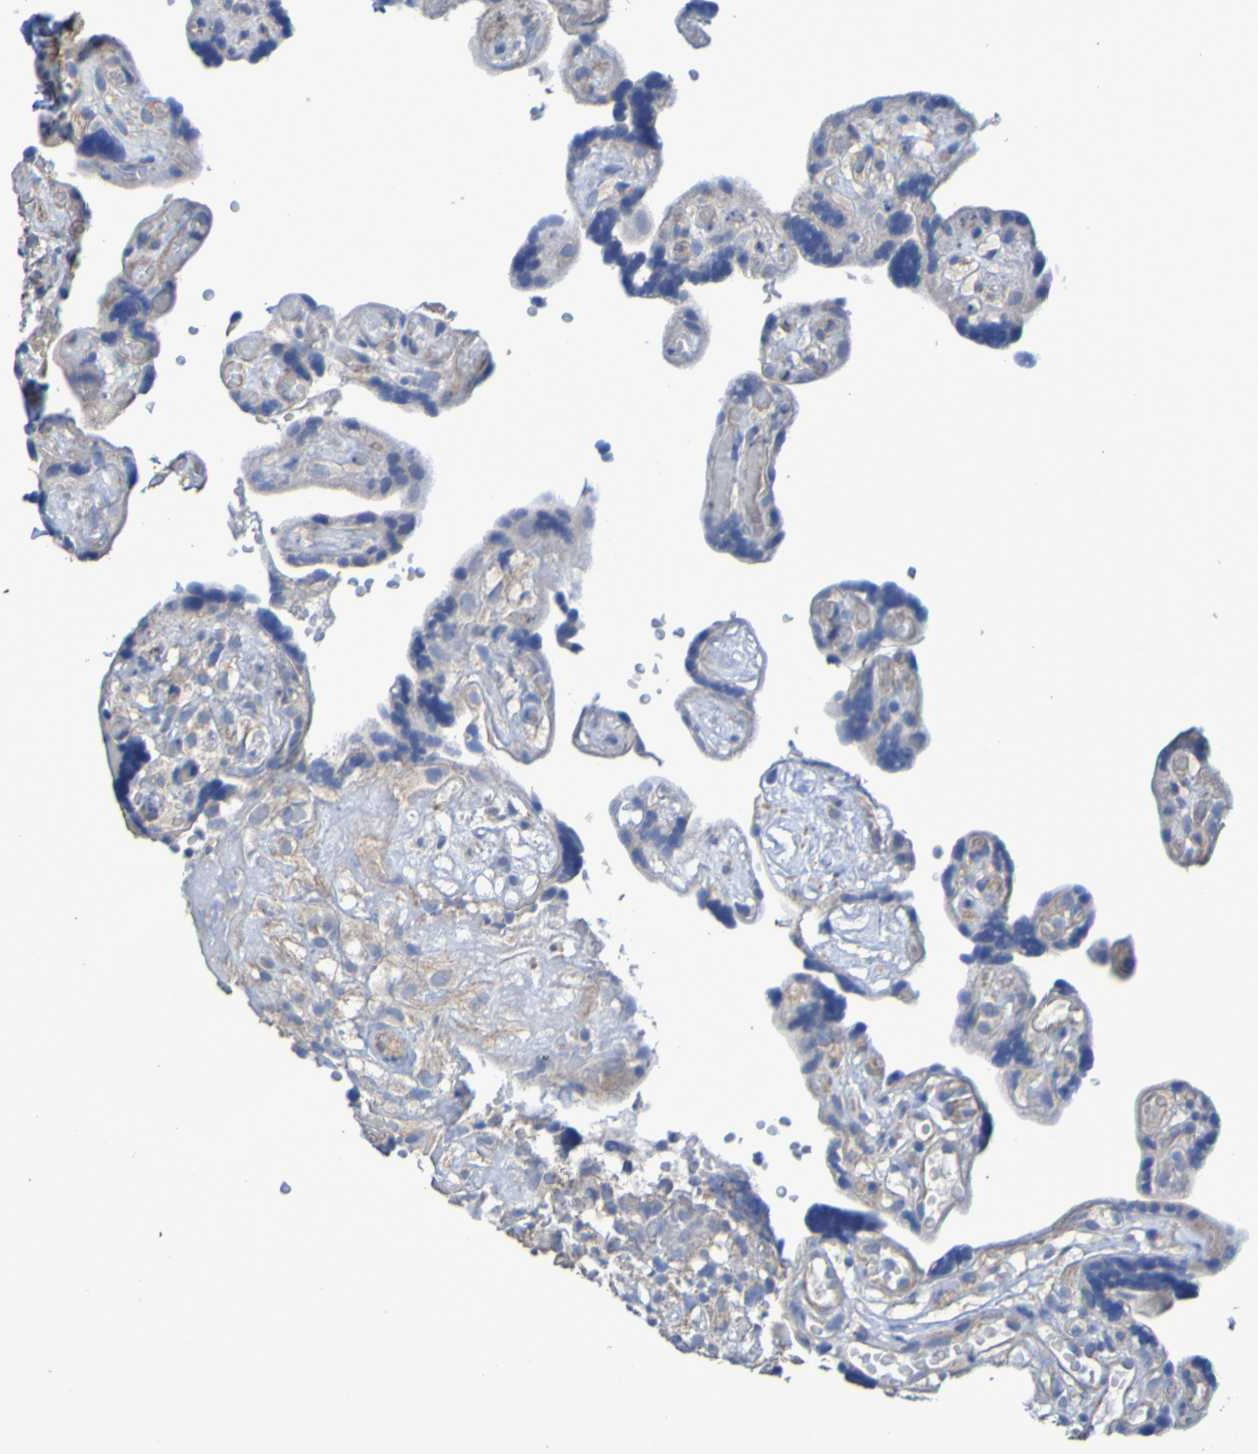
{"staining": {"intensity": "moderate", "quantity": ">75%", "location": "cytoplasmic/membranous"}, "tissue": "placenta", "cell_type": "Decidual cells", "image_type": "normal", "snomed": [{"axis": "morphology", "description": "Normal tissue, NOS"}, {"axis": "topography", "description": "Placenta"}], "caption": "An immunohistochemistry photomicrograph of benign tissue is shown. Protein staining in brown shows moderate cytoplasmic/membranous positivity in placenta within decidual cells.", "gene": "SRPRB", "patient": {"sex": "female", "age": 30}}